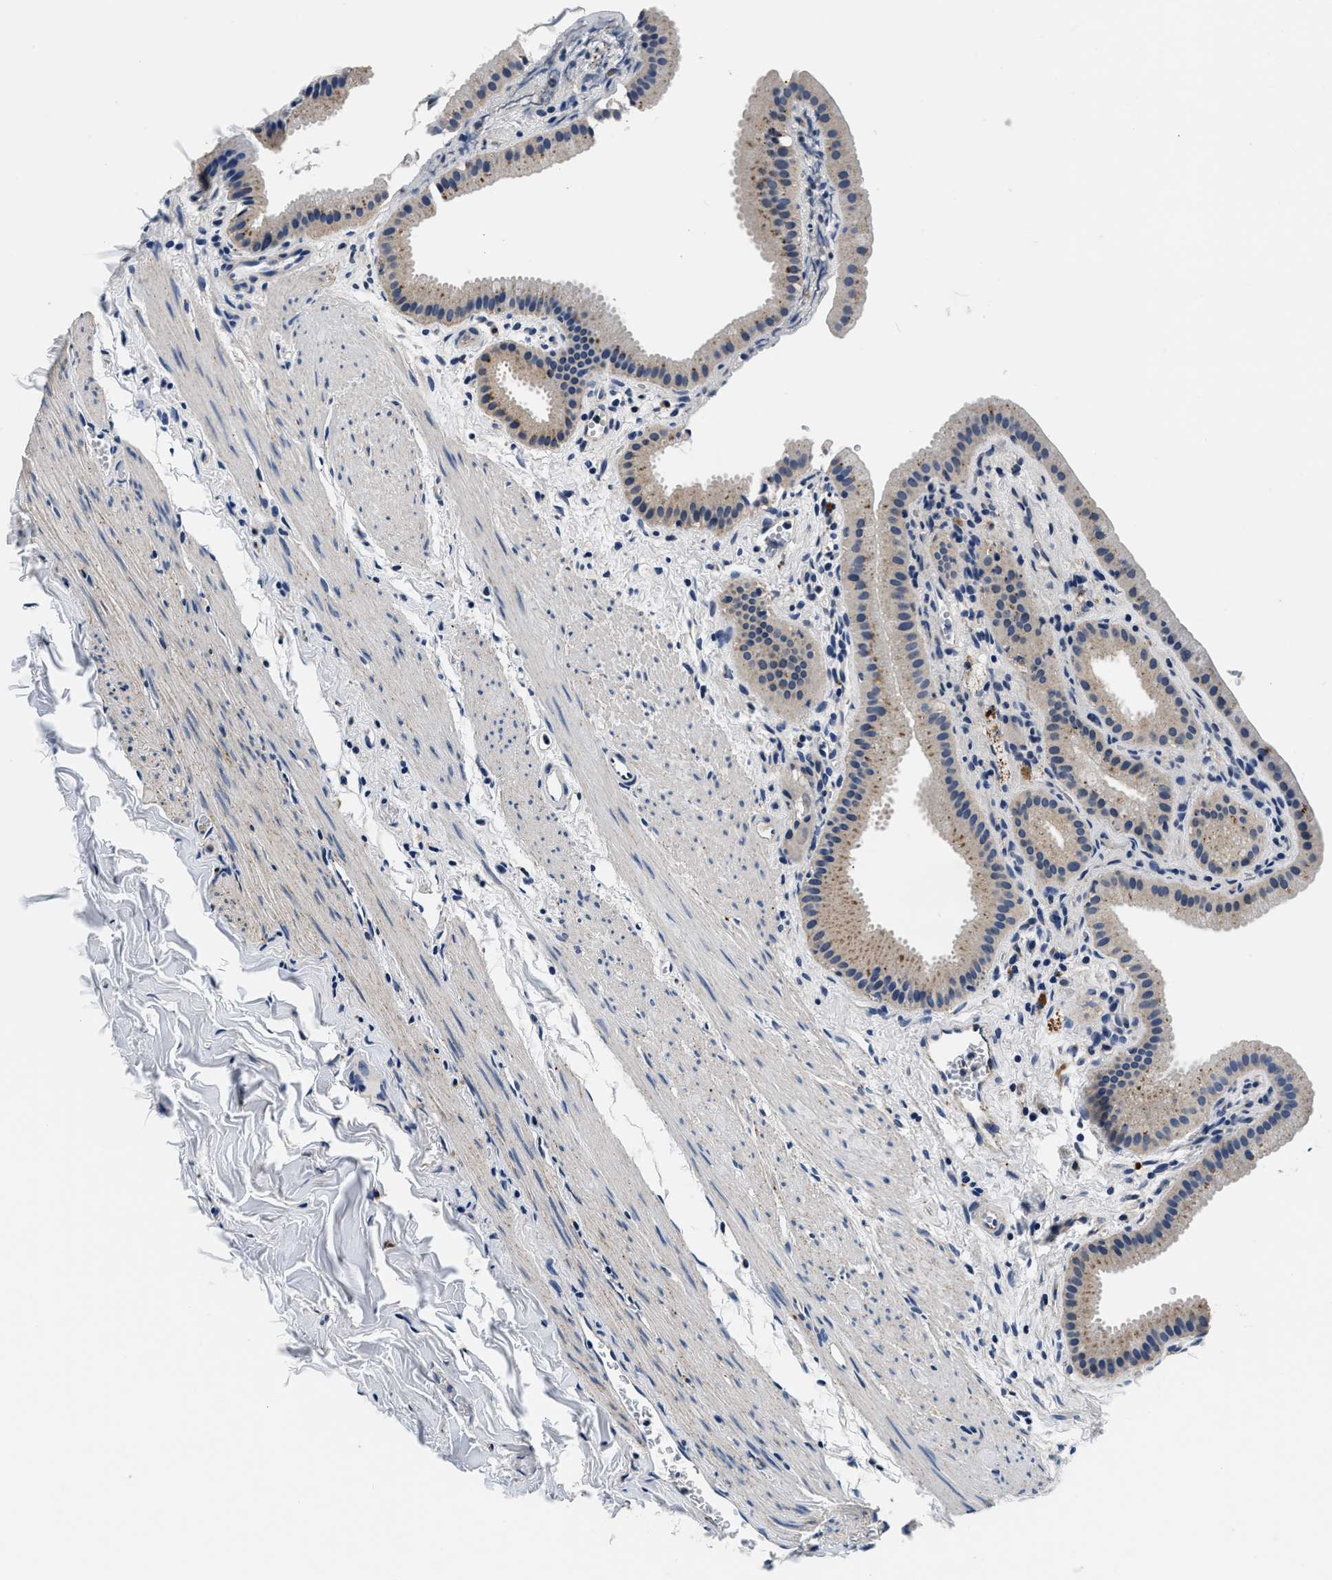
{"staining": {"intensity": "negative", "quantity": "none", "location": "none"}, "tissue": "gallbladder", "cell_type": "Glandular cells", "image_type": "normal", "snomed": [{"axis": "morphology", "description": "Normal tissue, NOS"}, {"axis": "topography", "description": "Gallbladder"}], "caption": "Immunohistochemical staining of normal gallbladder displays no significant expression in glandular cells.", "gene": "GRN", "patient": {"sex": "female", "age": 64}}